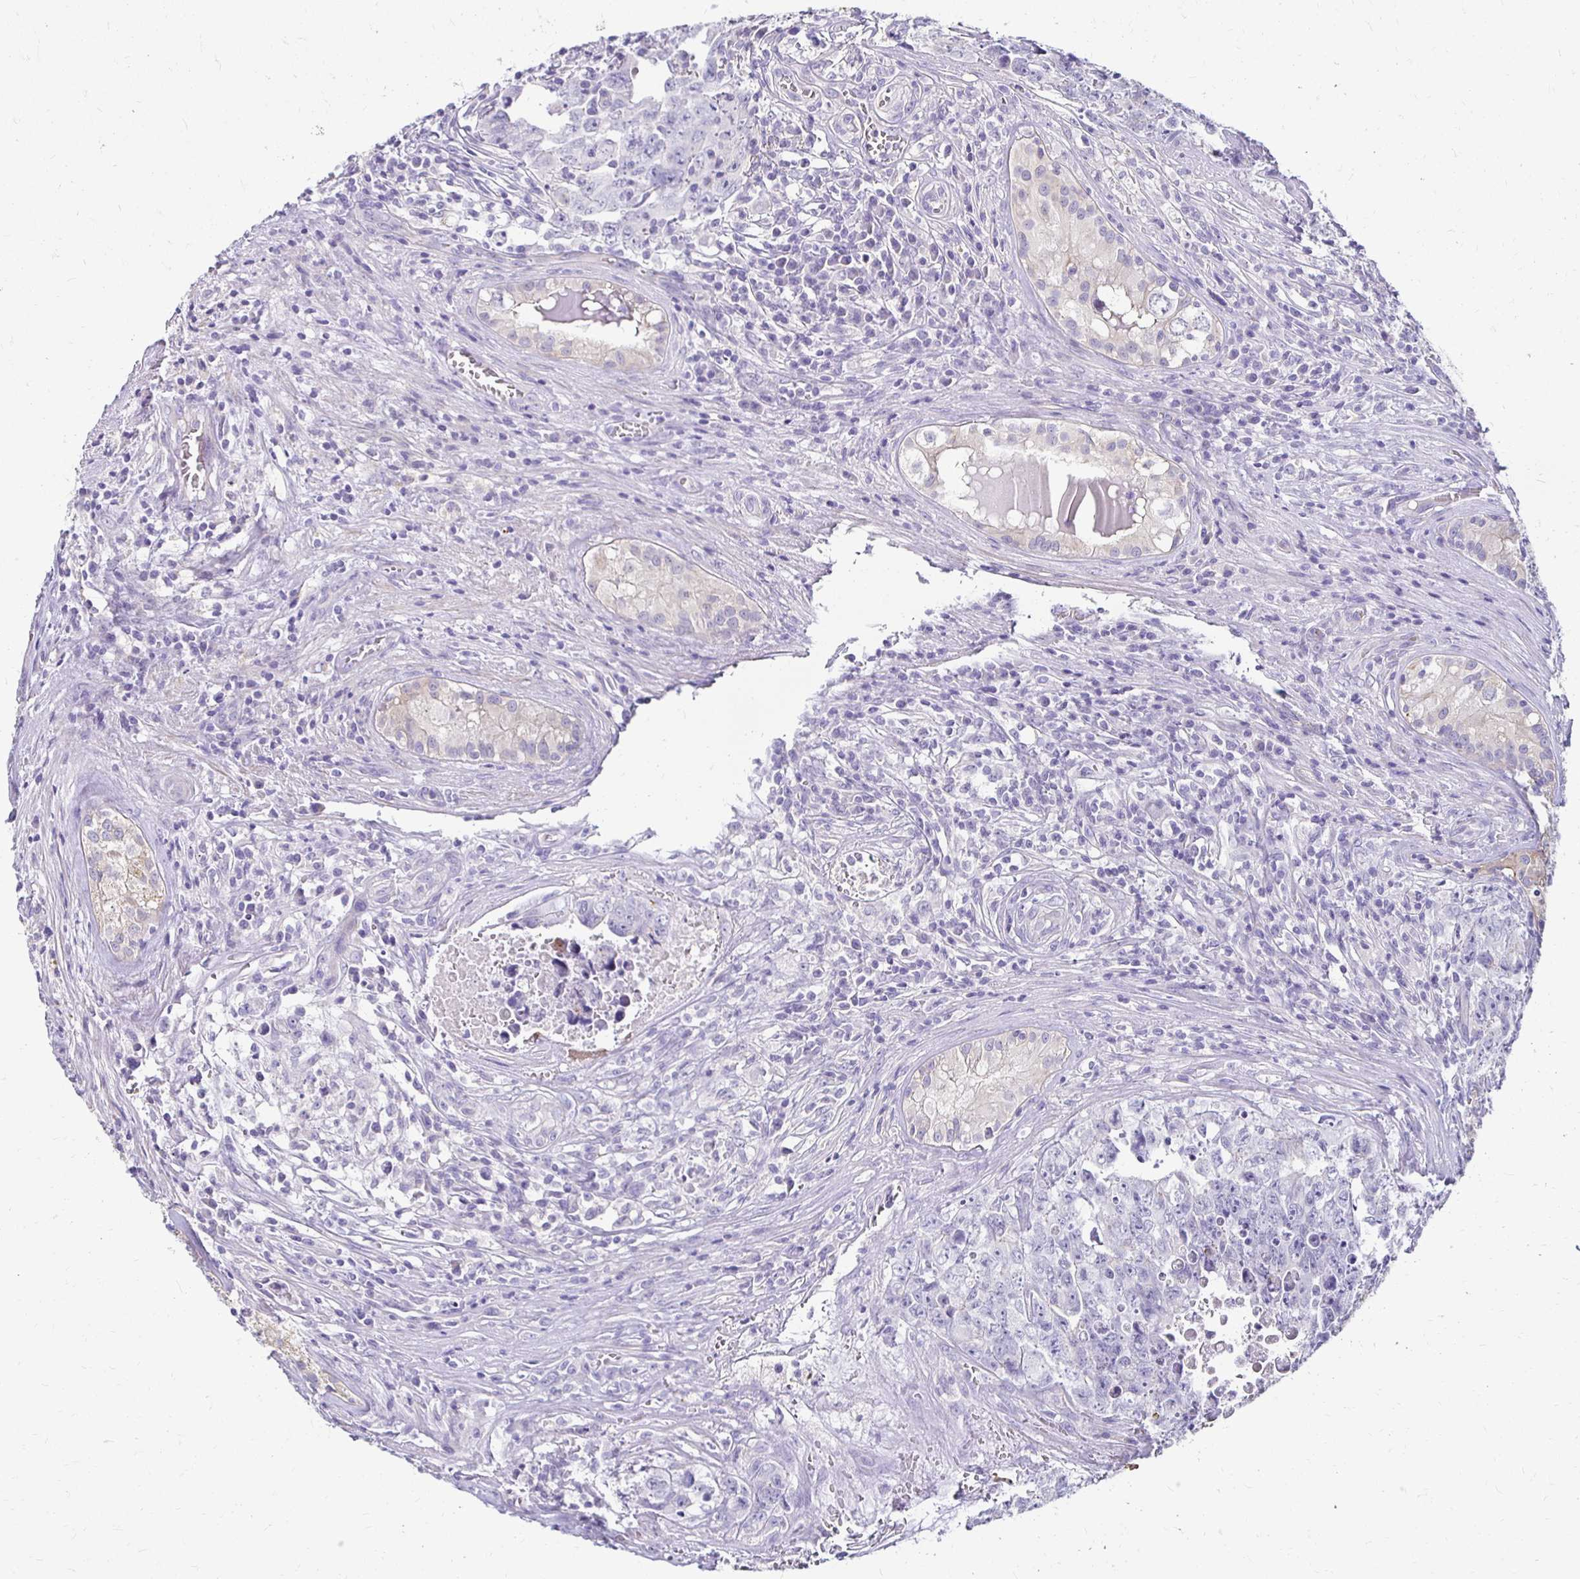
{"staining": {"intensity": "negative", "quantity": "none", "location": "none"}, "tissue": "testis cancer", "cell_type": "Tumor cells", "image_type": "cancer", "snomed": [{"axis": "morphology", "description": "Carcinoma, Embryonal, NOS"}, {"axis": "topography", "description": "Testis"}], "caption": "Tumor cells are negative for brown protein staining in testis cancer.", "gene": "AKAP6", "patient": {"sex": "male", "age": 24}}